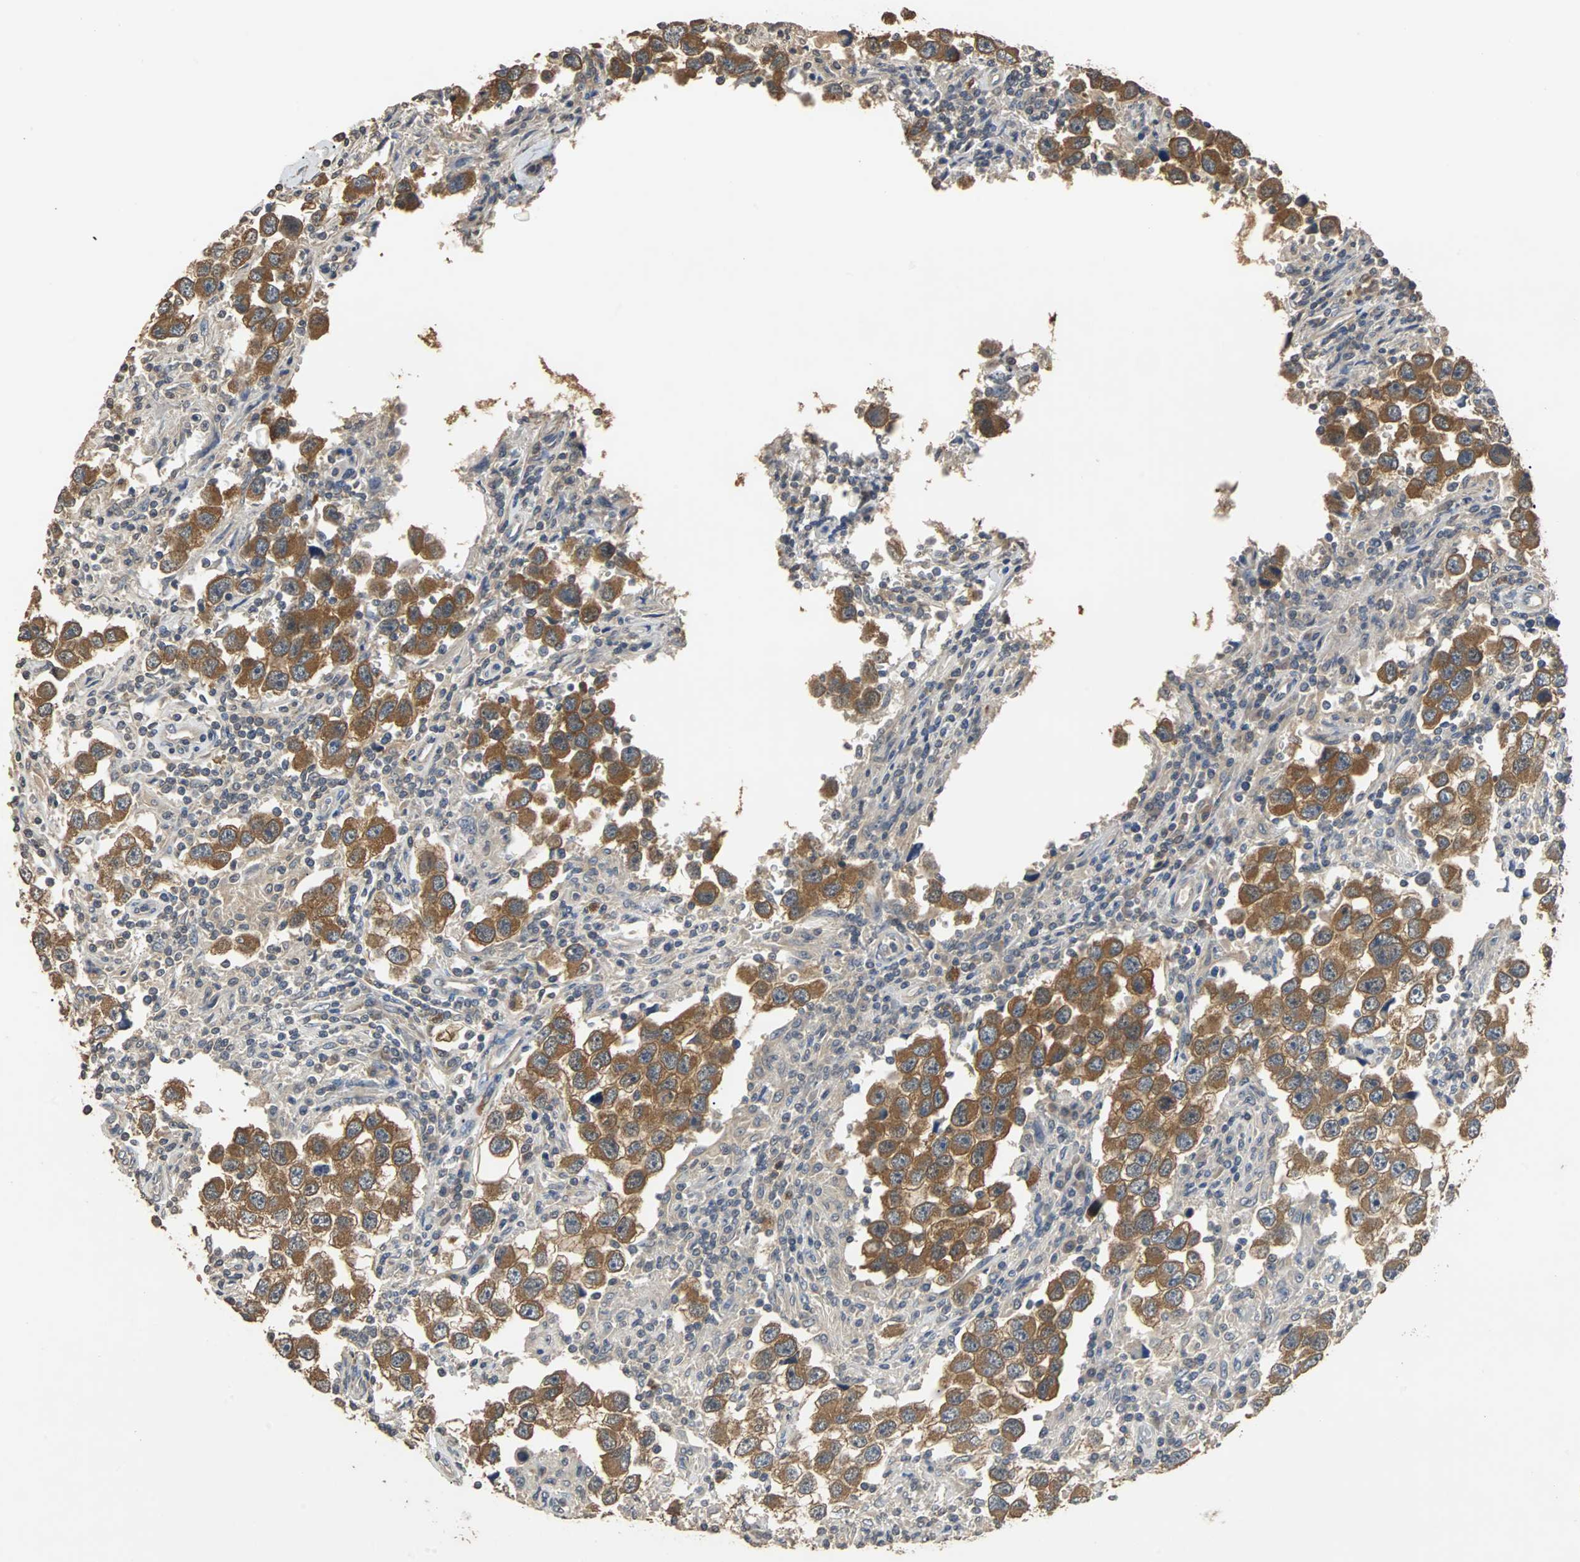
{"staining": {"intensity": "strong", "quantity": ">75%", "location": "cytoplasmic/membranous"}, "tissue": "testis cancer", "cell_type": "Tumor cells", "image_type": "cancer", "snomed": [{"axis": "morphology", "description": "Carcinoma, Embryonal, NOS"}, {"axis": "topography", "description": "Testis"}], "caption": "Embryonal carcinoma (testis) tissue displays strong cytoplasmic/membranous staining in approximately >75% of tumor cells, visualized by immunohistochemistry. (Stains: DAB (3,3'-diaminobenzidine) in brown, nuclei in blue, Microscopy: brightfield microscopy at high magnification).", "gene": "ABHD2", "patient": {"sex": "male", "age": 21}}